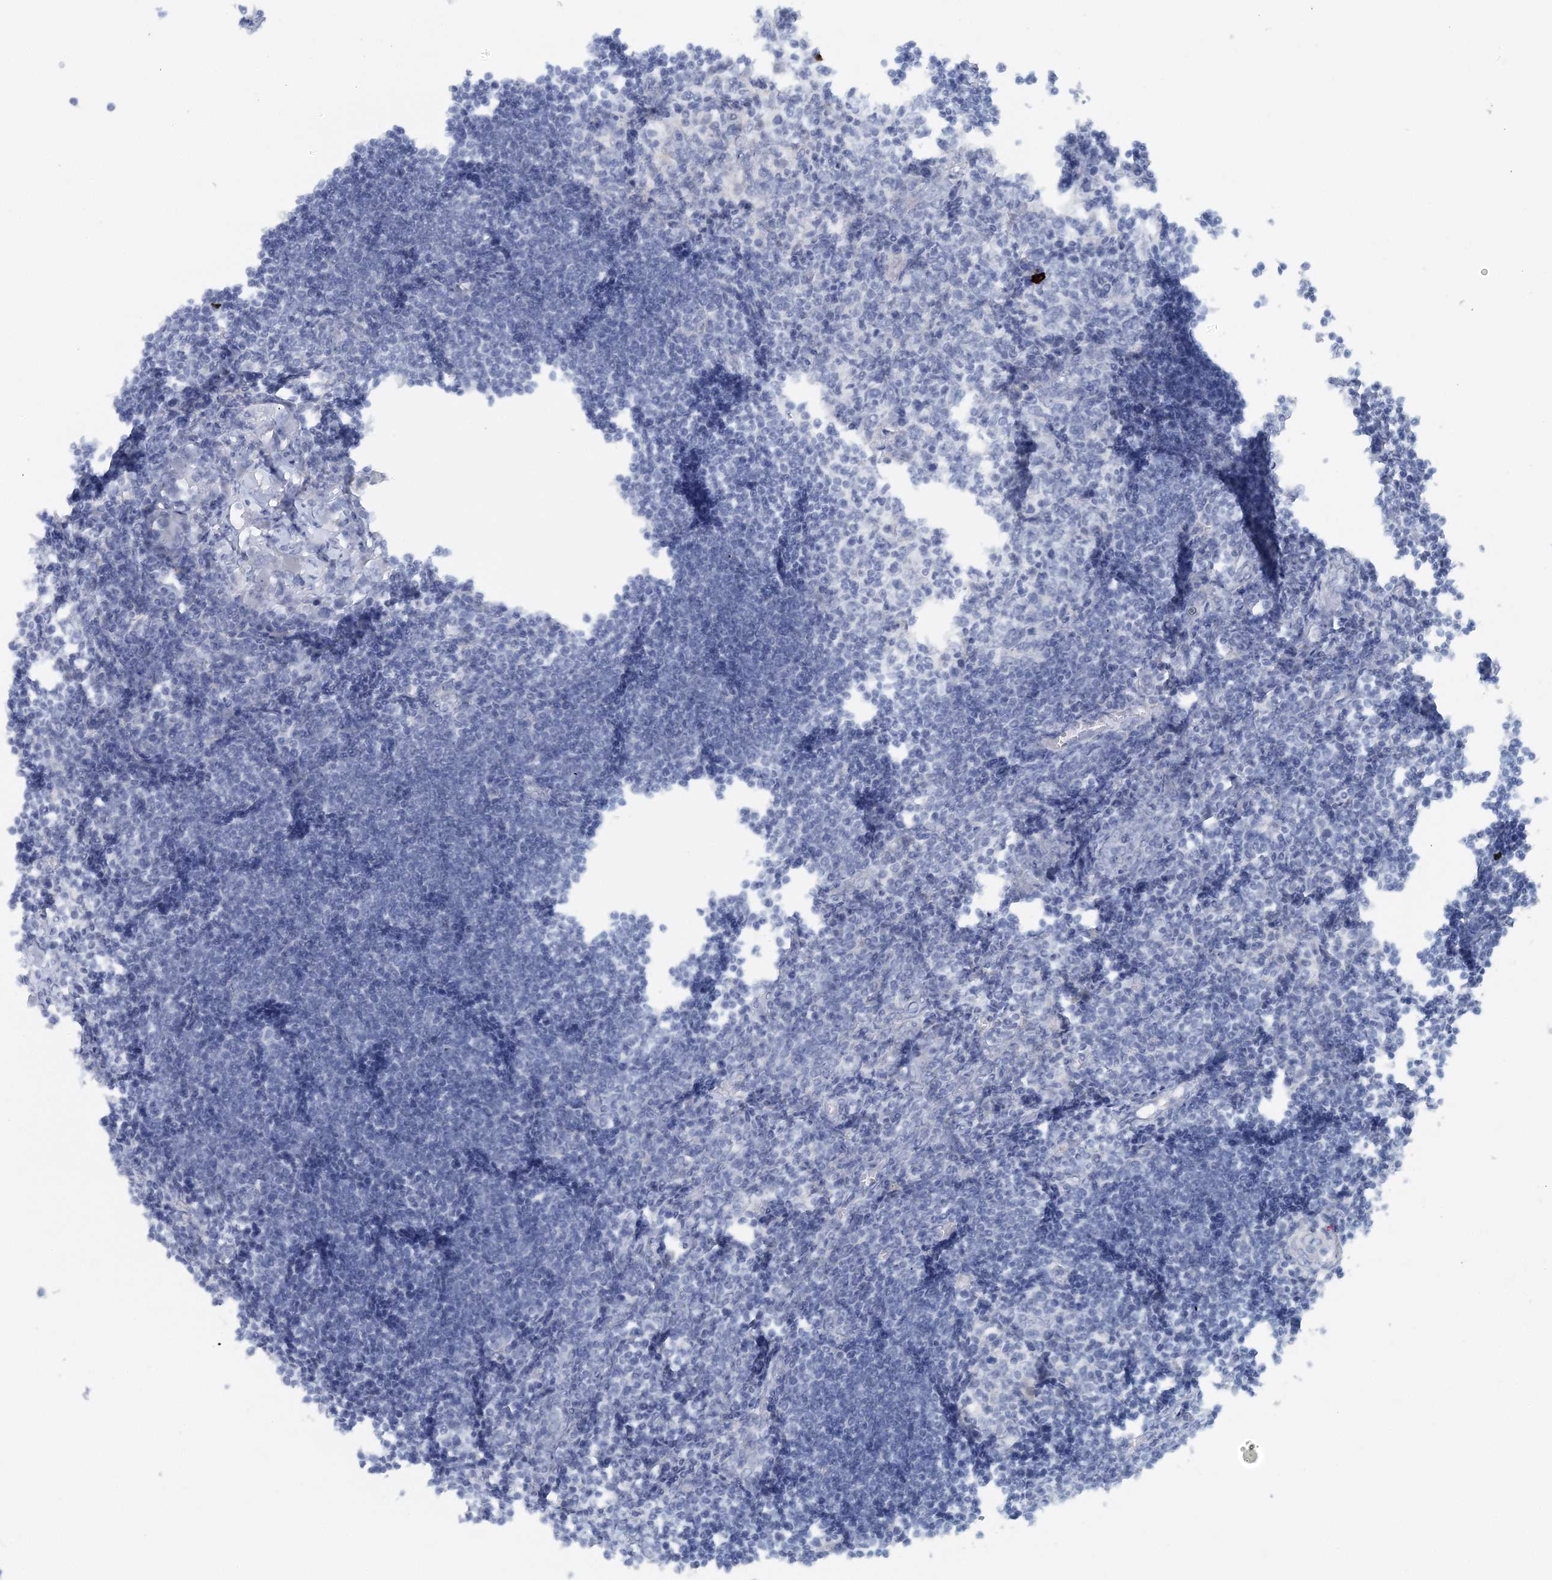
{"staining": {"intensity": "negative", "quantity": "none", "location": "none"}, "tissue": "lymph node", "cell_type": "Germinal center cells", "image_type": "normal", "snomed": [{"axis": "morphology", "description": "Normal tissue, NOS"}, {"axis": "morphology", "description": "Malignant melanoma, Metastatic site"}, {"axis": "topography", "description": "Lymph node"}], "caption": "Germinal center cells are negative for protein expression in benign human lymph node. (Stains: DAB IHC with hematoxylin counter stain, Microscopy: brightfield microscopy at high magnification).", "gene": "ATP11A", "patient": {"sex": "male", "age": 41}}